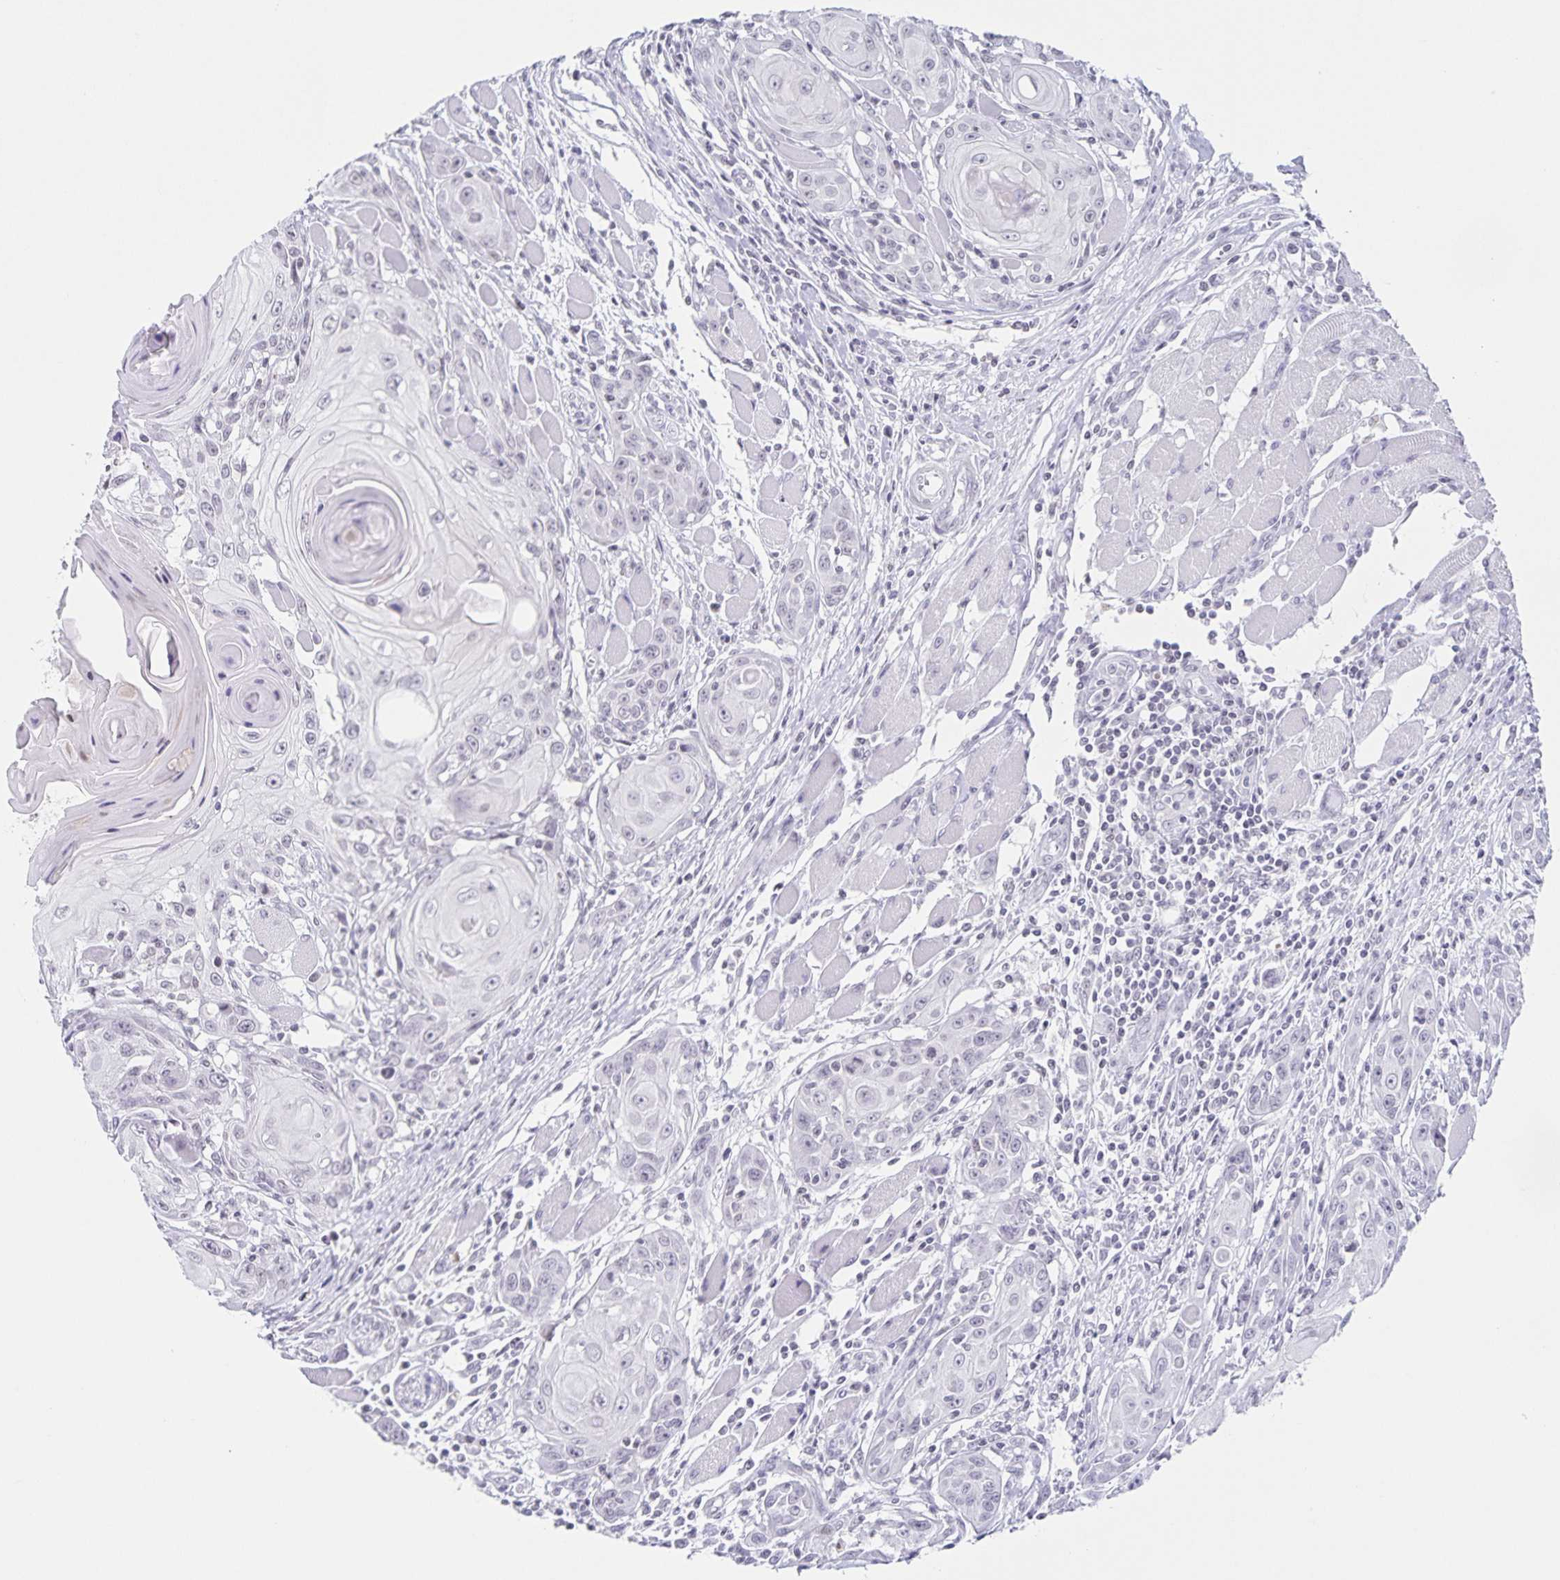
{"staining": {"intensity": "negative", "quantity": "none", "location": "none"}, "tissue": "head and neck cancer", "cell_type": "Tumor cells", "image_type": "cancer", "snomed": [{"axis": "morphology", "description": "Squamous cell carcinoma, NOS"}, {"axis": "topography", "description": "Head-Neck"}], "caption": "Head and neck cancer was stained to show a protein in brown. There is no significant expression in tumor cells.", "gene": "LCE6A", "patient": {"sex": "female", "age": 80}}